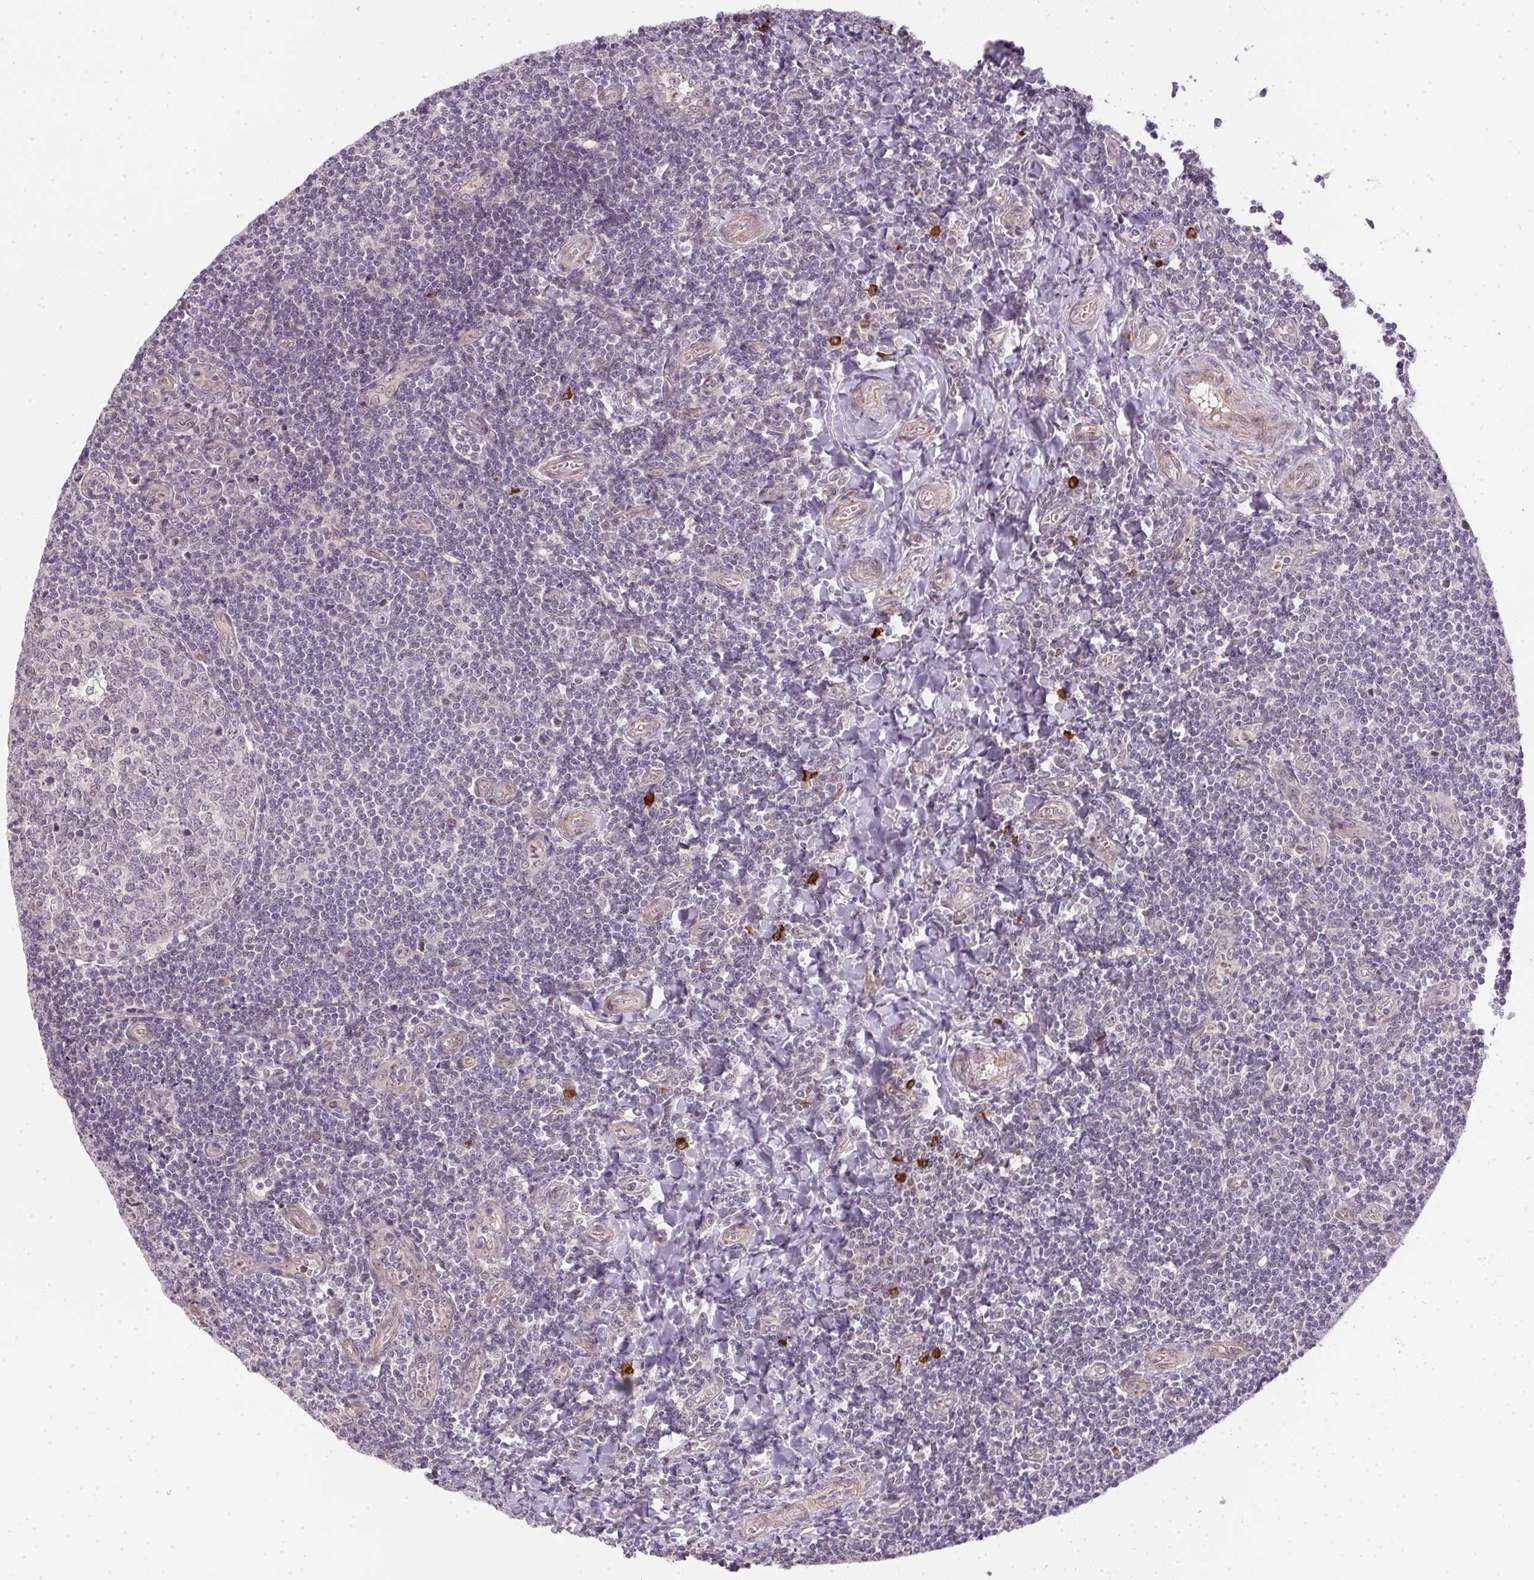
{"staining": {"intensity": "strong", "quantity": "<25%", "location": "cytoplasmic/membranous"}, "tissue": "tonsil", "cell_type": "Germinal center cells", "image_type": "normal", "snomed": [{"axis": "morphology", "description": "Normal tissue, NOS"}, {"axis": "morphology", "description": "Inflammation, NOS"}, {"axis": "topography", "description": "Tonsil"}], "caption": "Protein expression analysis of normal tonsil exhibits strong cytoplasmic/membranous positivity in approximately <25% of germinal center cells. The staining was performed using DAB (3,3'-diaminobenzidine) to visualize the protein expression in brown, while the nuclei were stained in blue with hematoxylin (Magnification: 20x).", "gene": "CFAP92", "patient": {"sex": "female", "age": 31}}